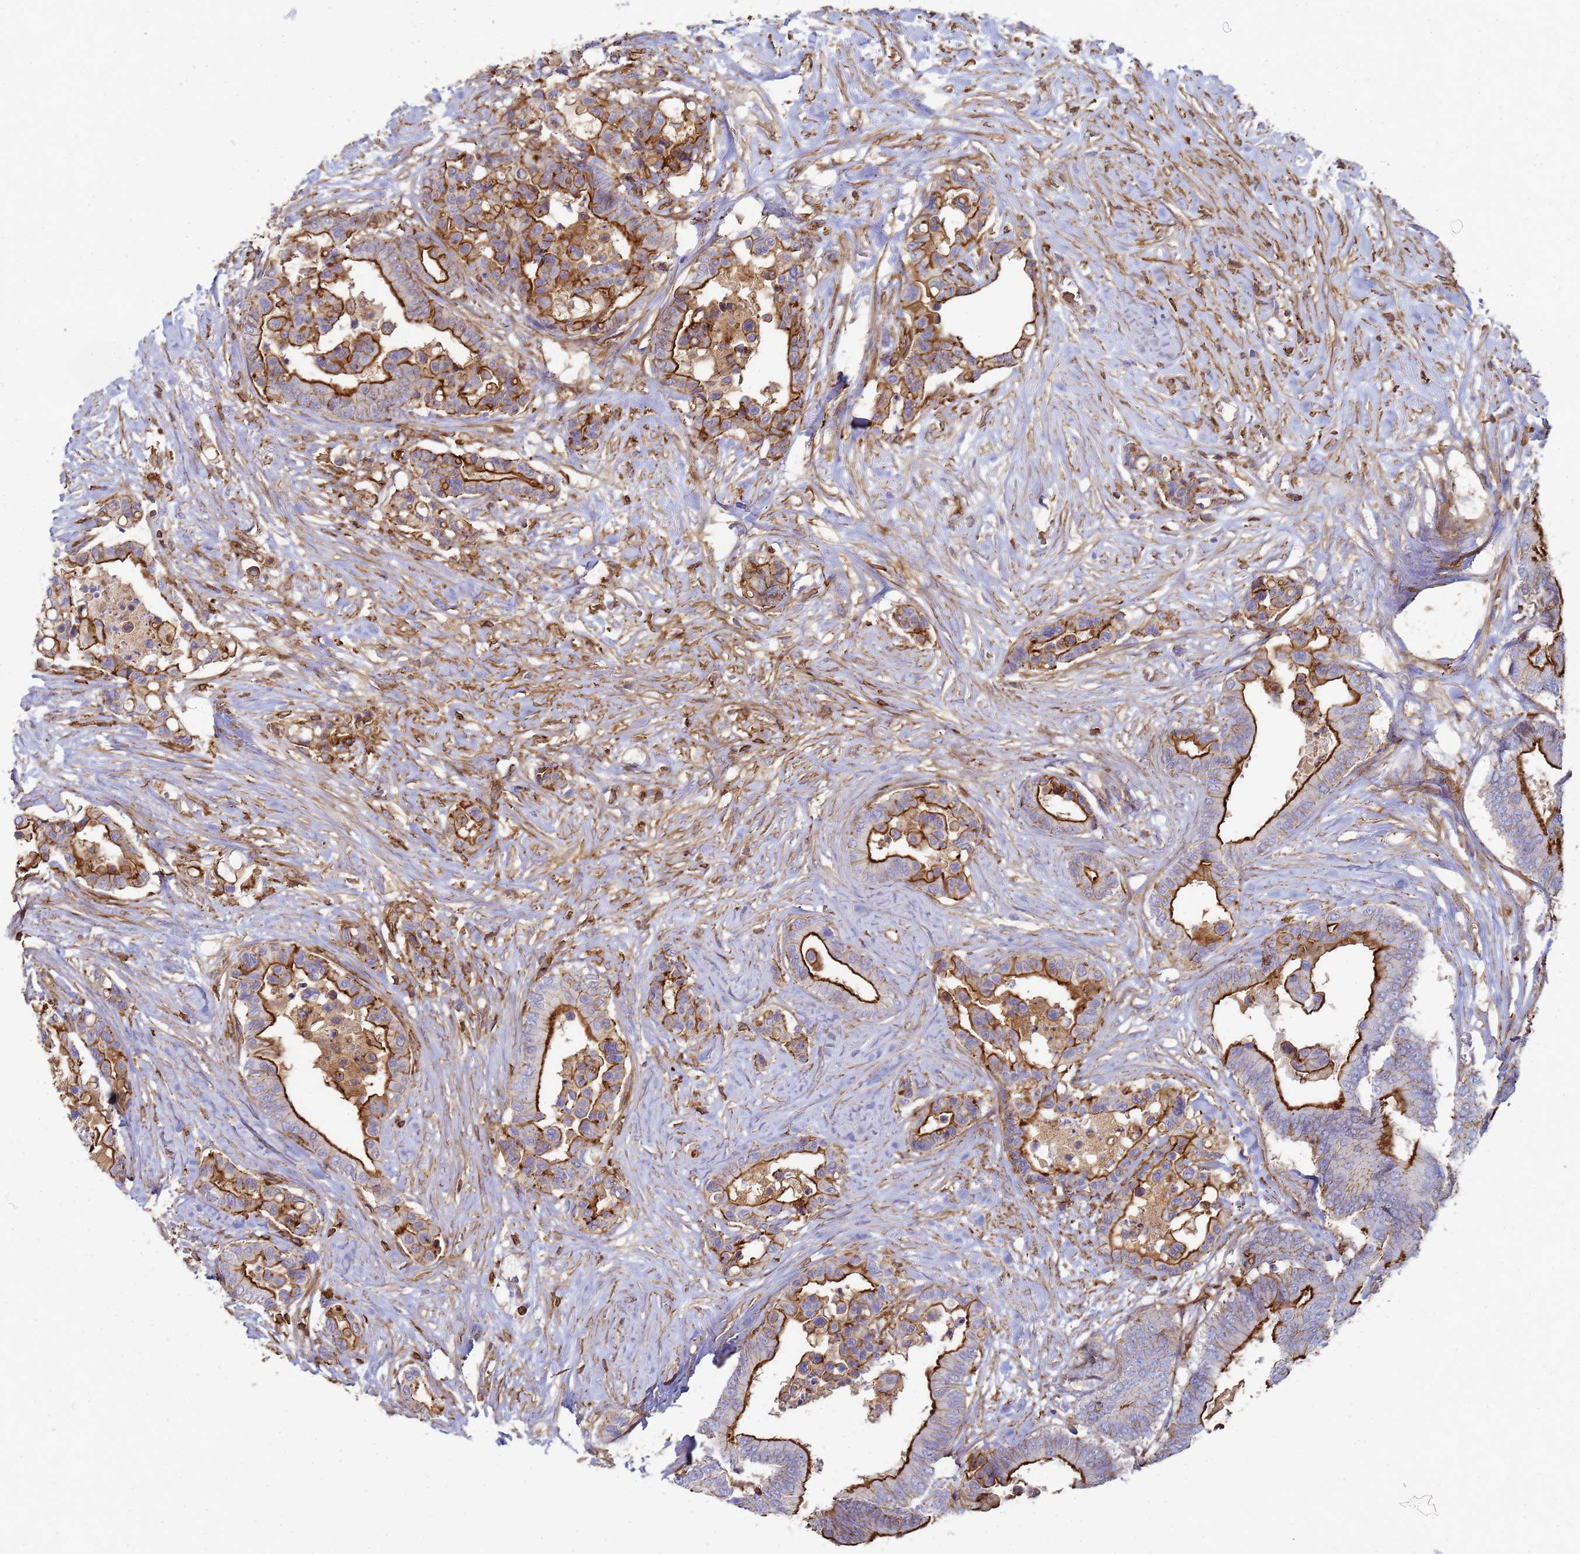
{"staining": {"intensity": "strong", "quantity": ">75%", "location": "cytoplasmic/membranous"}, "tissue": "colorectal cancer", "cell_type": "Tumor cells", "image_type": "cancer", "snomed": [{"axis": "morphology", "description": "Normal tissue, NOS"}, {"axis": "morphology", "description": "Adenocarcinoma, NOS"}, {"axis": "topography", "description": "Colon"}], "caption": "This photomicrograph displays immunohistochemistry (IHC) staining of human colorectal cancer (adenocarcinoma), with high strong cytoplasmic/membranous expression in about >75% of tumor cells.", "gene": "ACTB", "patient": {"sex": "male", "age": 82}}